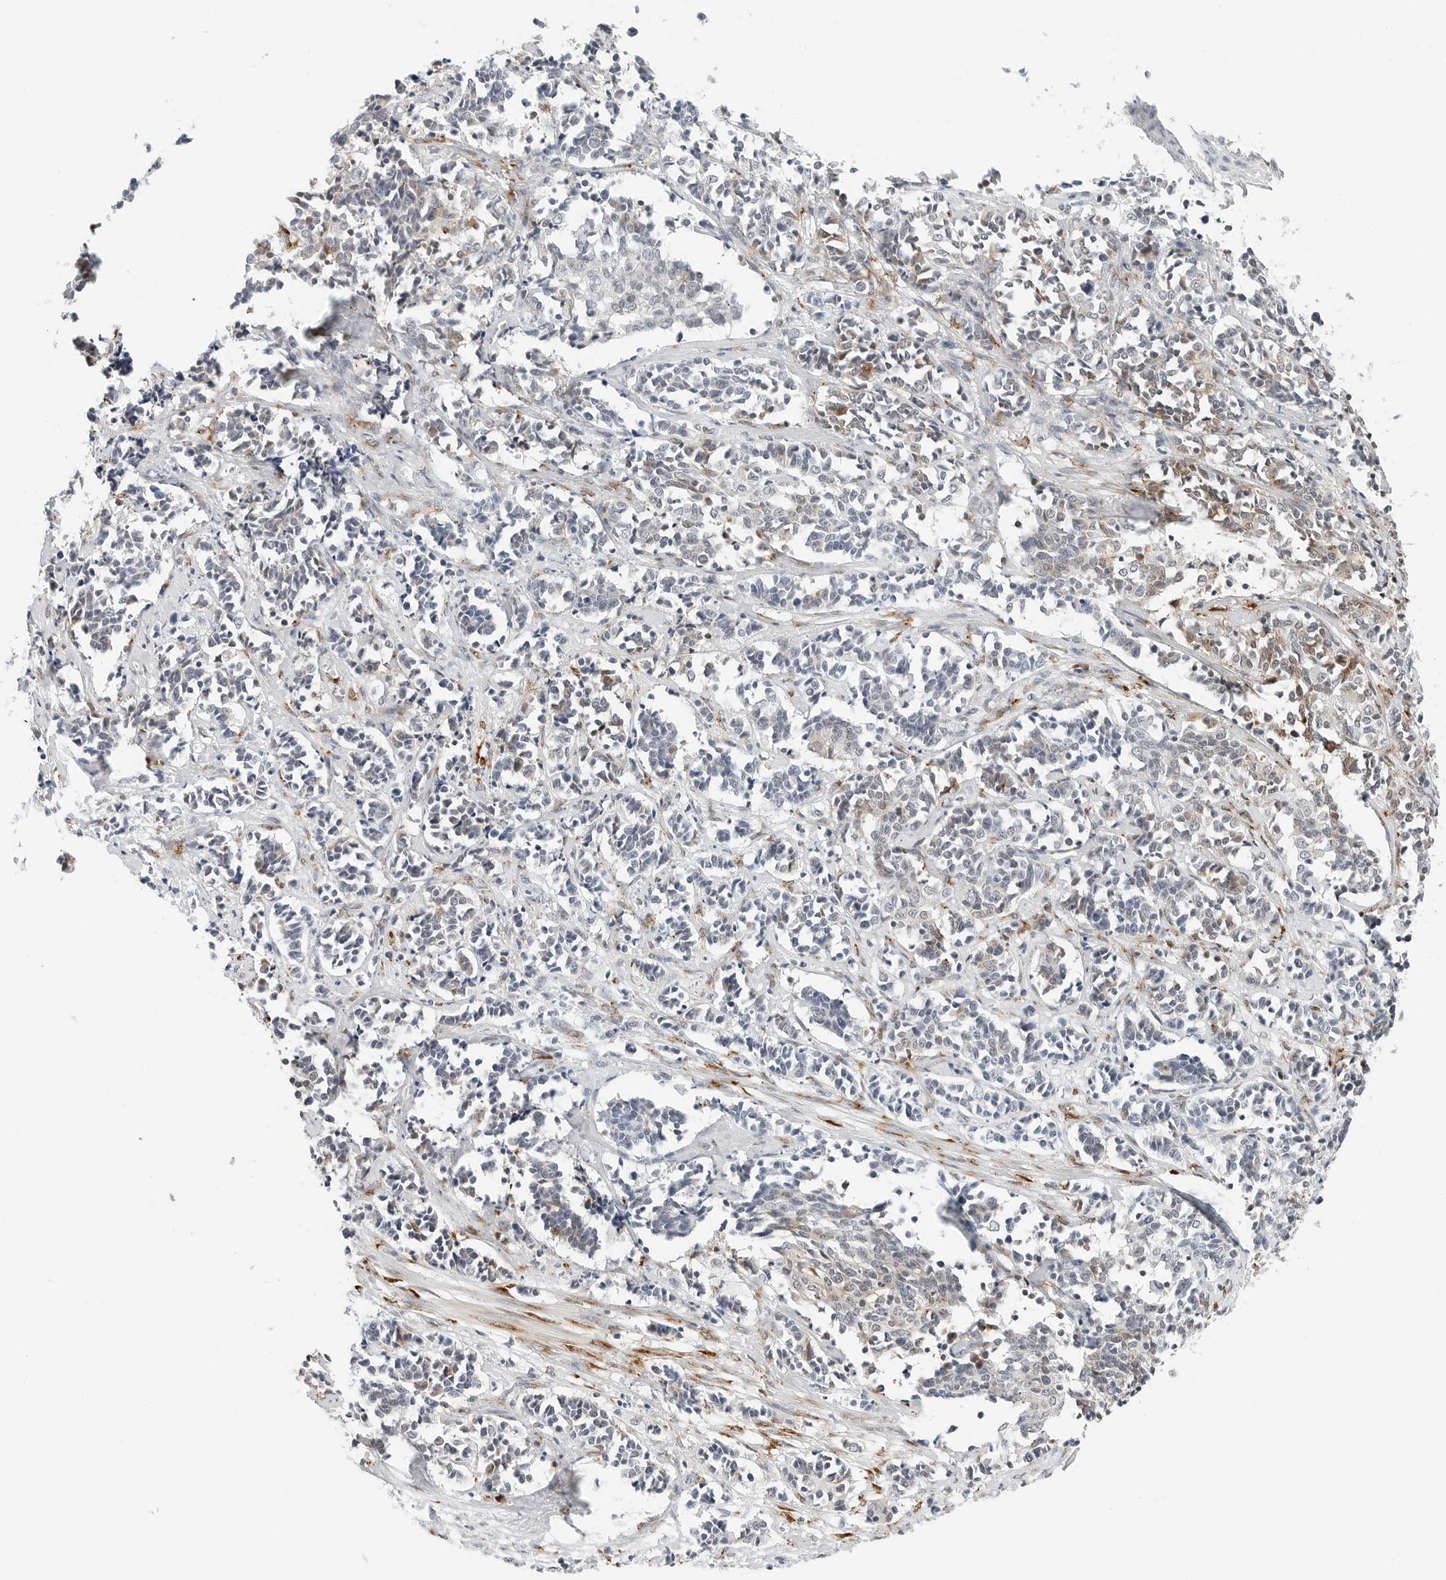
{"staining": {"intensity": "weak", "quantity": "<25%", "location": "cytoplasmic/membranous"}, "tissue": "cervical cancer", "cell_type": "Tumor cells", "image_type": "cancer", "snomed": [{"axis": "morphology", "description": "Normal tissue, NOS"}, {"axis": "morphology", "description": "Squamous cell carcinoma, NOS"}, {"axis": "topography", "description": "Cervix"}], "caption": "Tumor cells show no significant protein staining in cervical cancer (squamous cell carcinoma).", "gene": "P4HA2", "patient": {"sex": "female", "age": 35}}